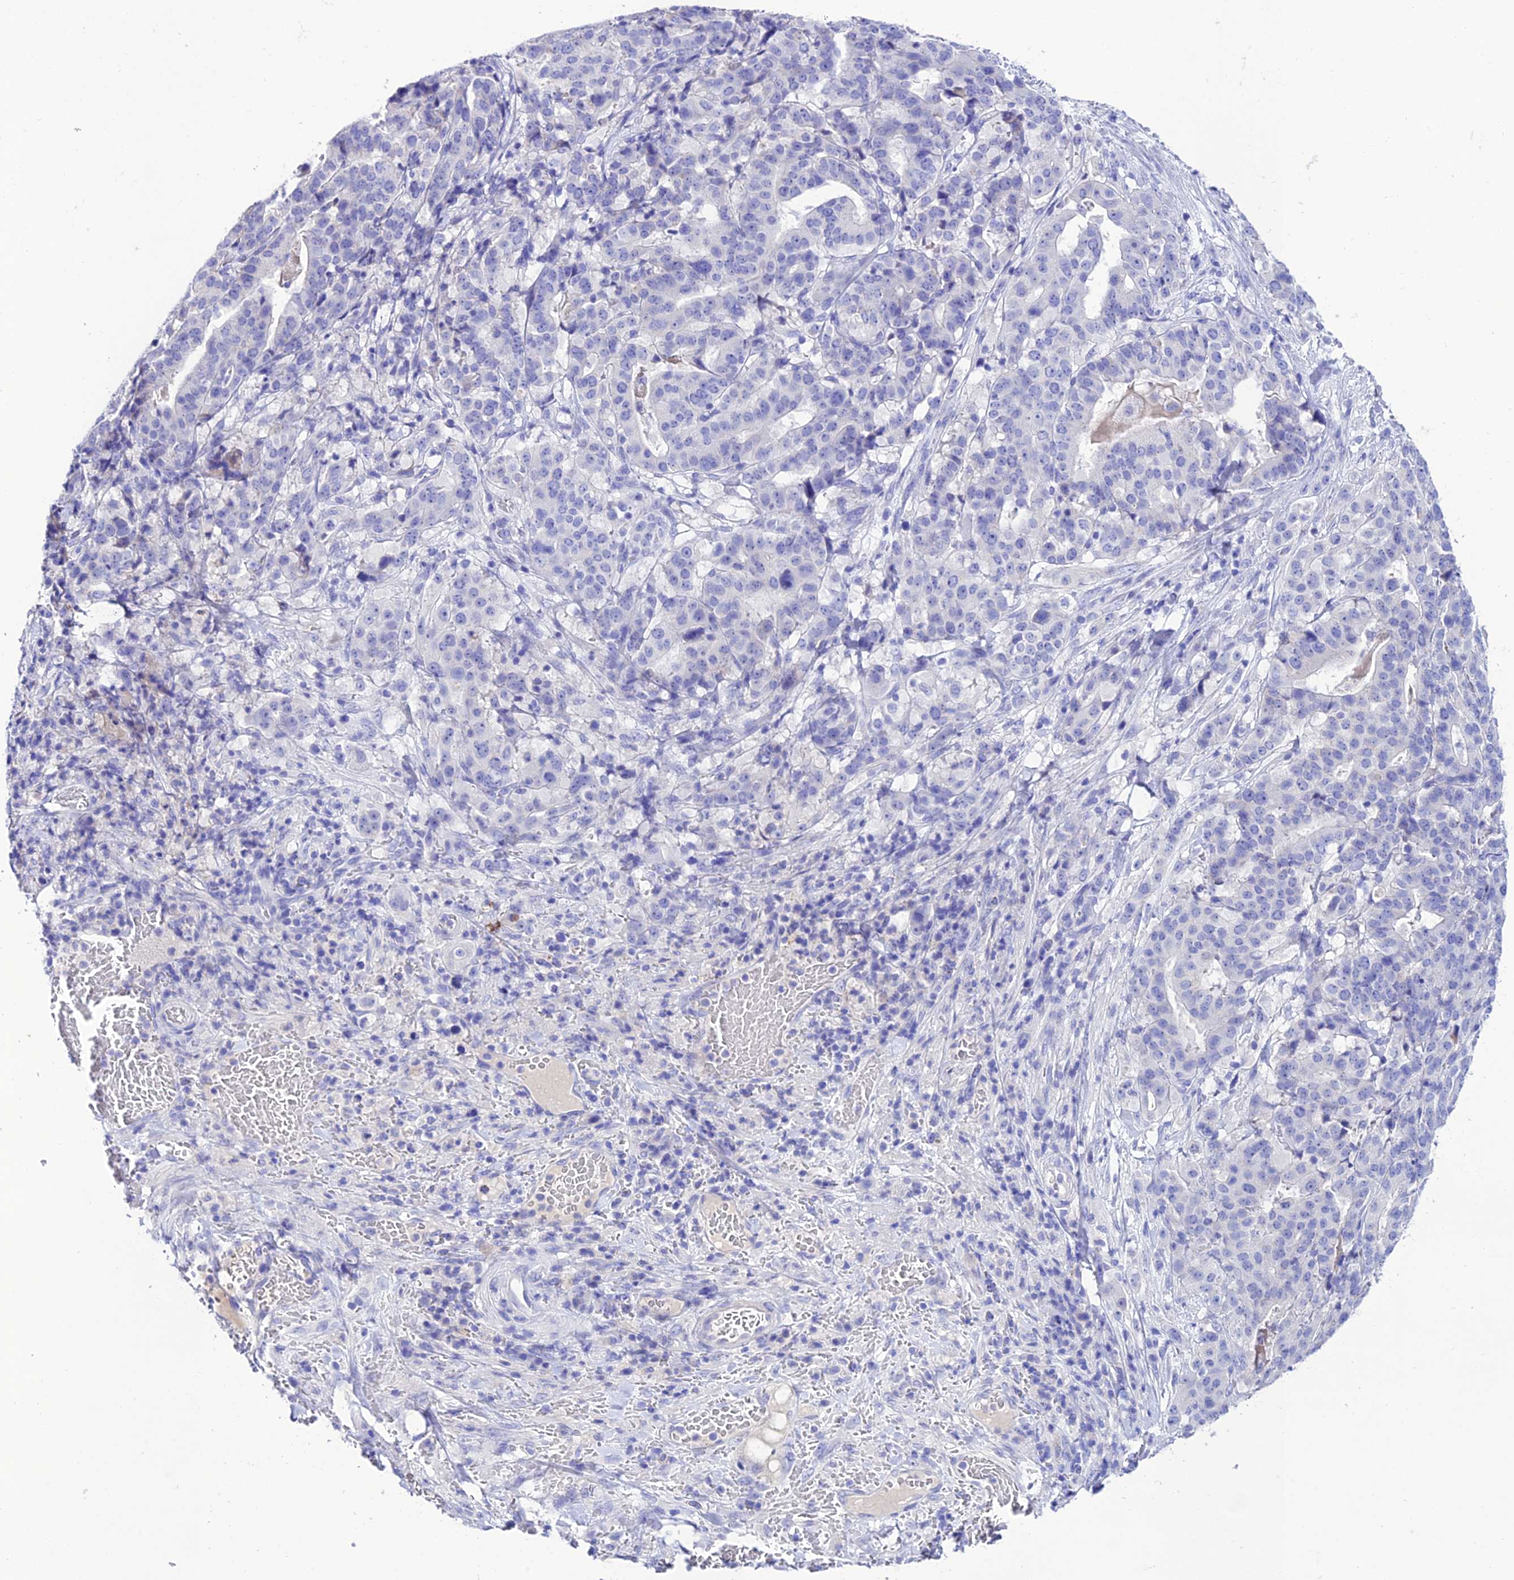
{"staining": {"intensity": "negative", "quantity": "none", "location": "none"}, "tissue": "stomach cancer", "cell_type": "Tumor cells", "image_type": "cancer", "snomed": [{"axis": "morphology", "description": "Adenocarcinoma, NOS"}, {"axis": "topography", "description": "Stomach"}], "caption": "DAB immunohistochemical staining of adenocarcinoma (stomach) reveals no significant expression in tumor cells.", "gene": "NLRP6", "patient": {"sex": "male", "age": 48}}